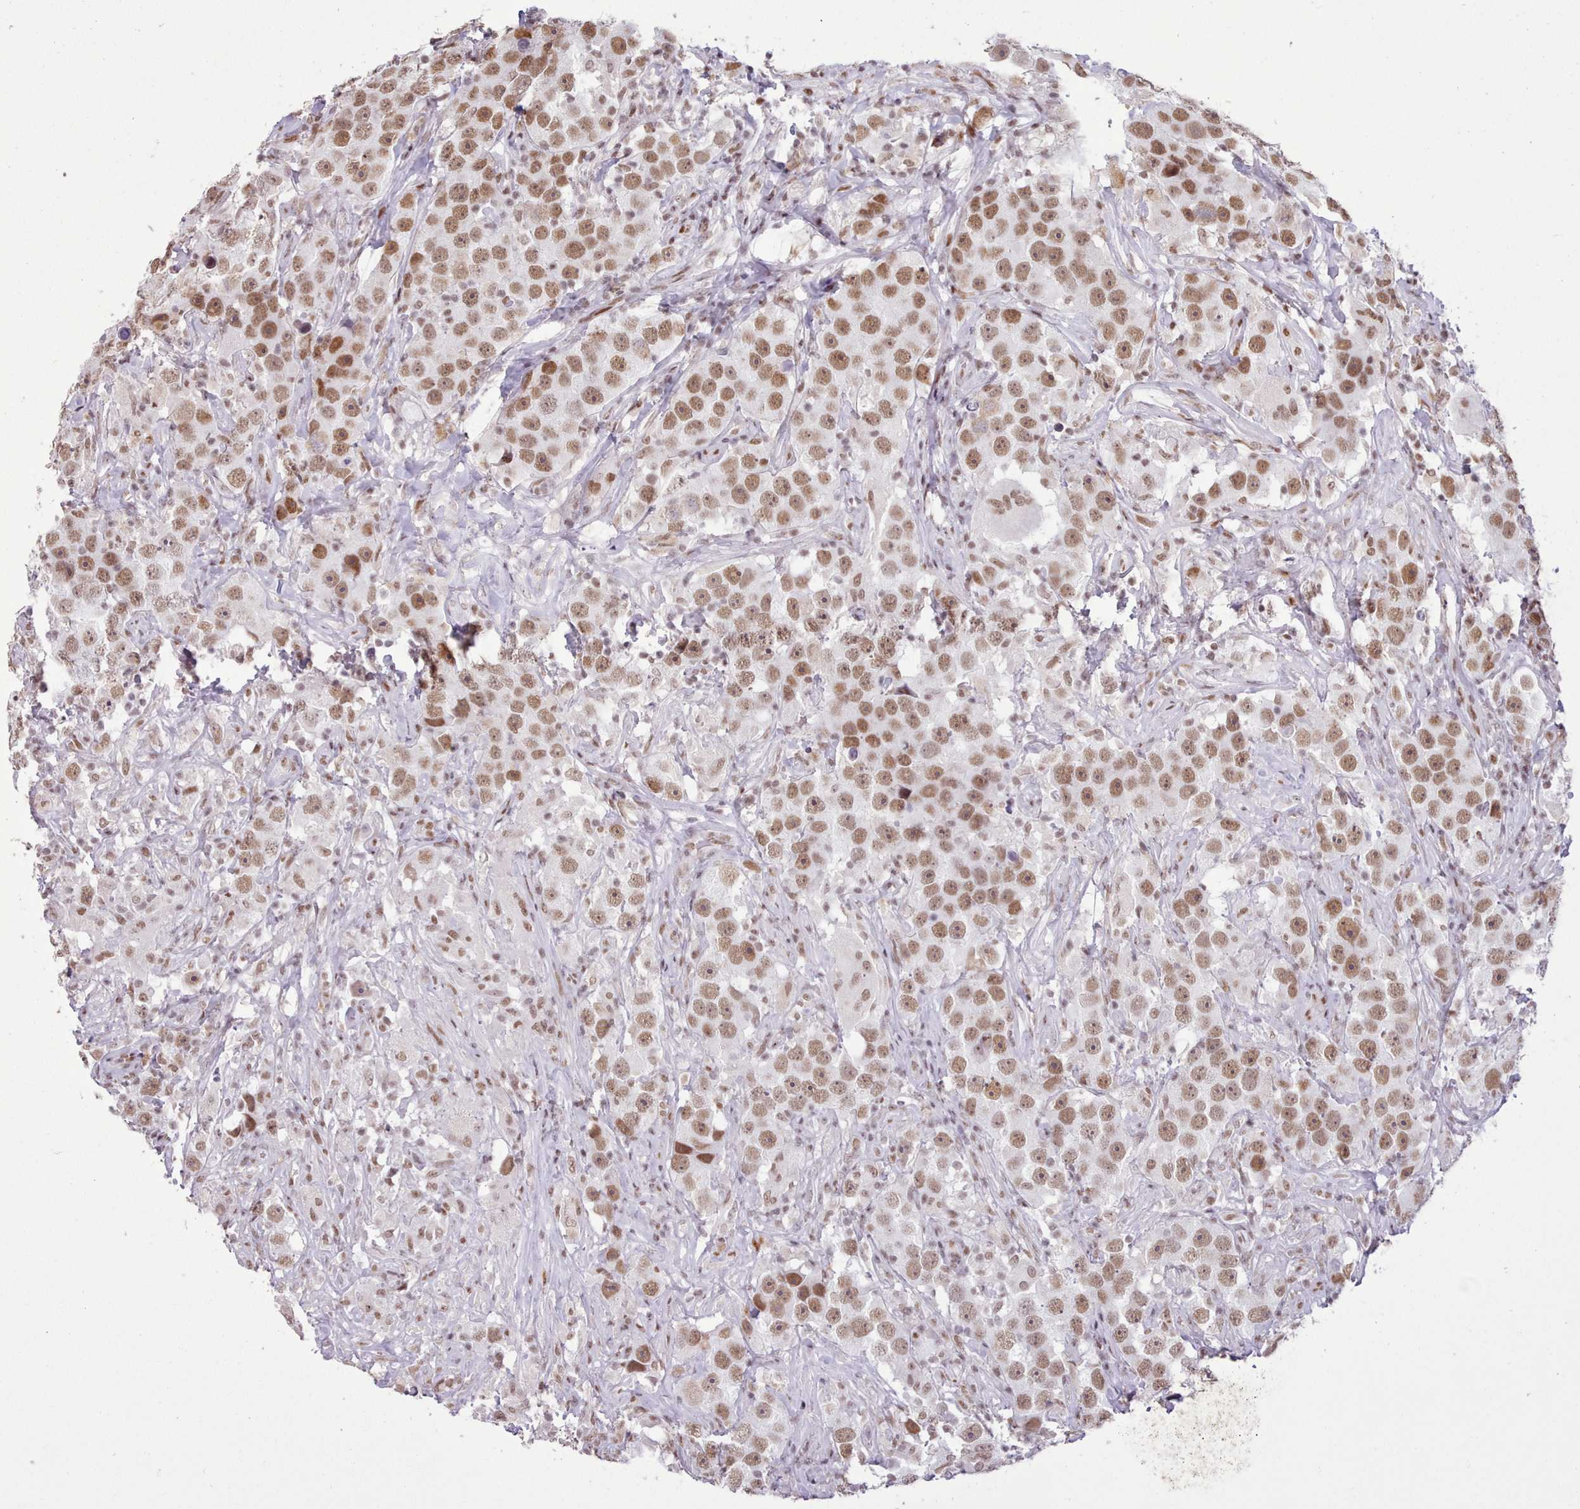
{"staining": {"intensity": "moderate", "quantity": ">75%", "location": "nuclear"}, "tissue": "testis cancer", "cell_type": "Tumor cells", "image_type": "cancer", "snomed": [{"axis": "morphology", "description": "Seminoma, NOS"}, {"axis": "topography", "description": "Testis"}], "caption": "IHC histopathology image of testis cancer stained for a protein (brown), which displays medium levels of moderate nuclear positivity in approximately >75% of tumor cells.", "gene": "TAF15", "patient": {"sex": "male", "age": 49}}